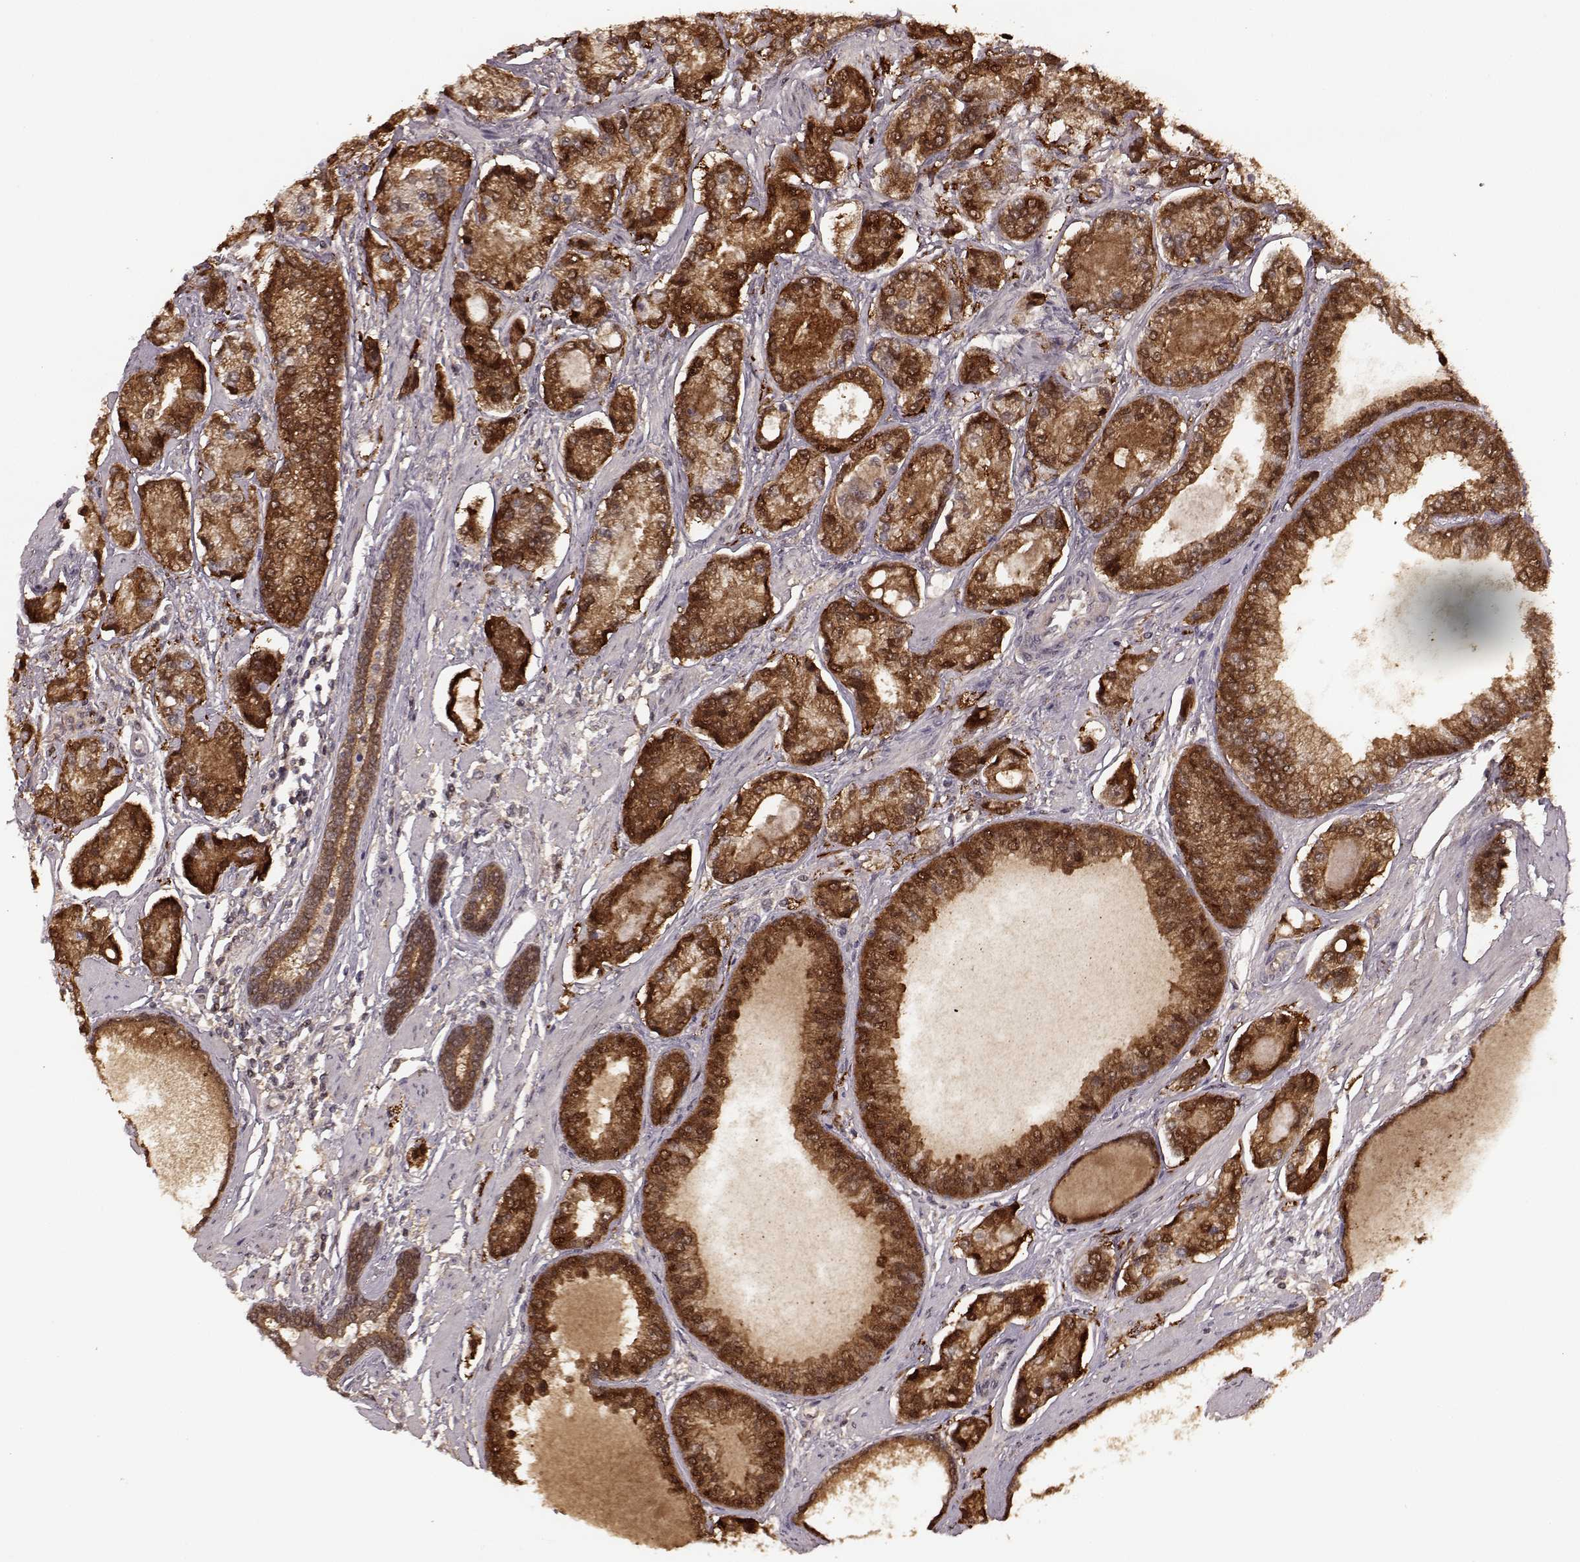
{"staining": {"intensity": "moderate", "quantity": ">75%", "location": "cytoplasmic/membranous,nuclear"}, "tissue": "prostate cancer", "cell_type": "Tumor cells", "image_type": "cancer", "snomed": [{"axis": "morphology", "description": "Adenocarcinoma, NOS"}, {"axis": "topography", "description": "Prostate"}], "caption": "Prostate cancer stained with a protein marker reveals moderate staining in tumor cells.", "gene": "GSS", "patient": {"sex": "male", "age": 64}}